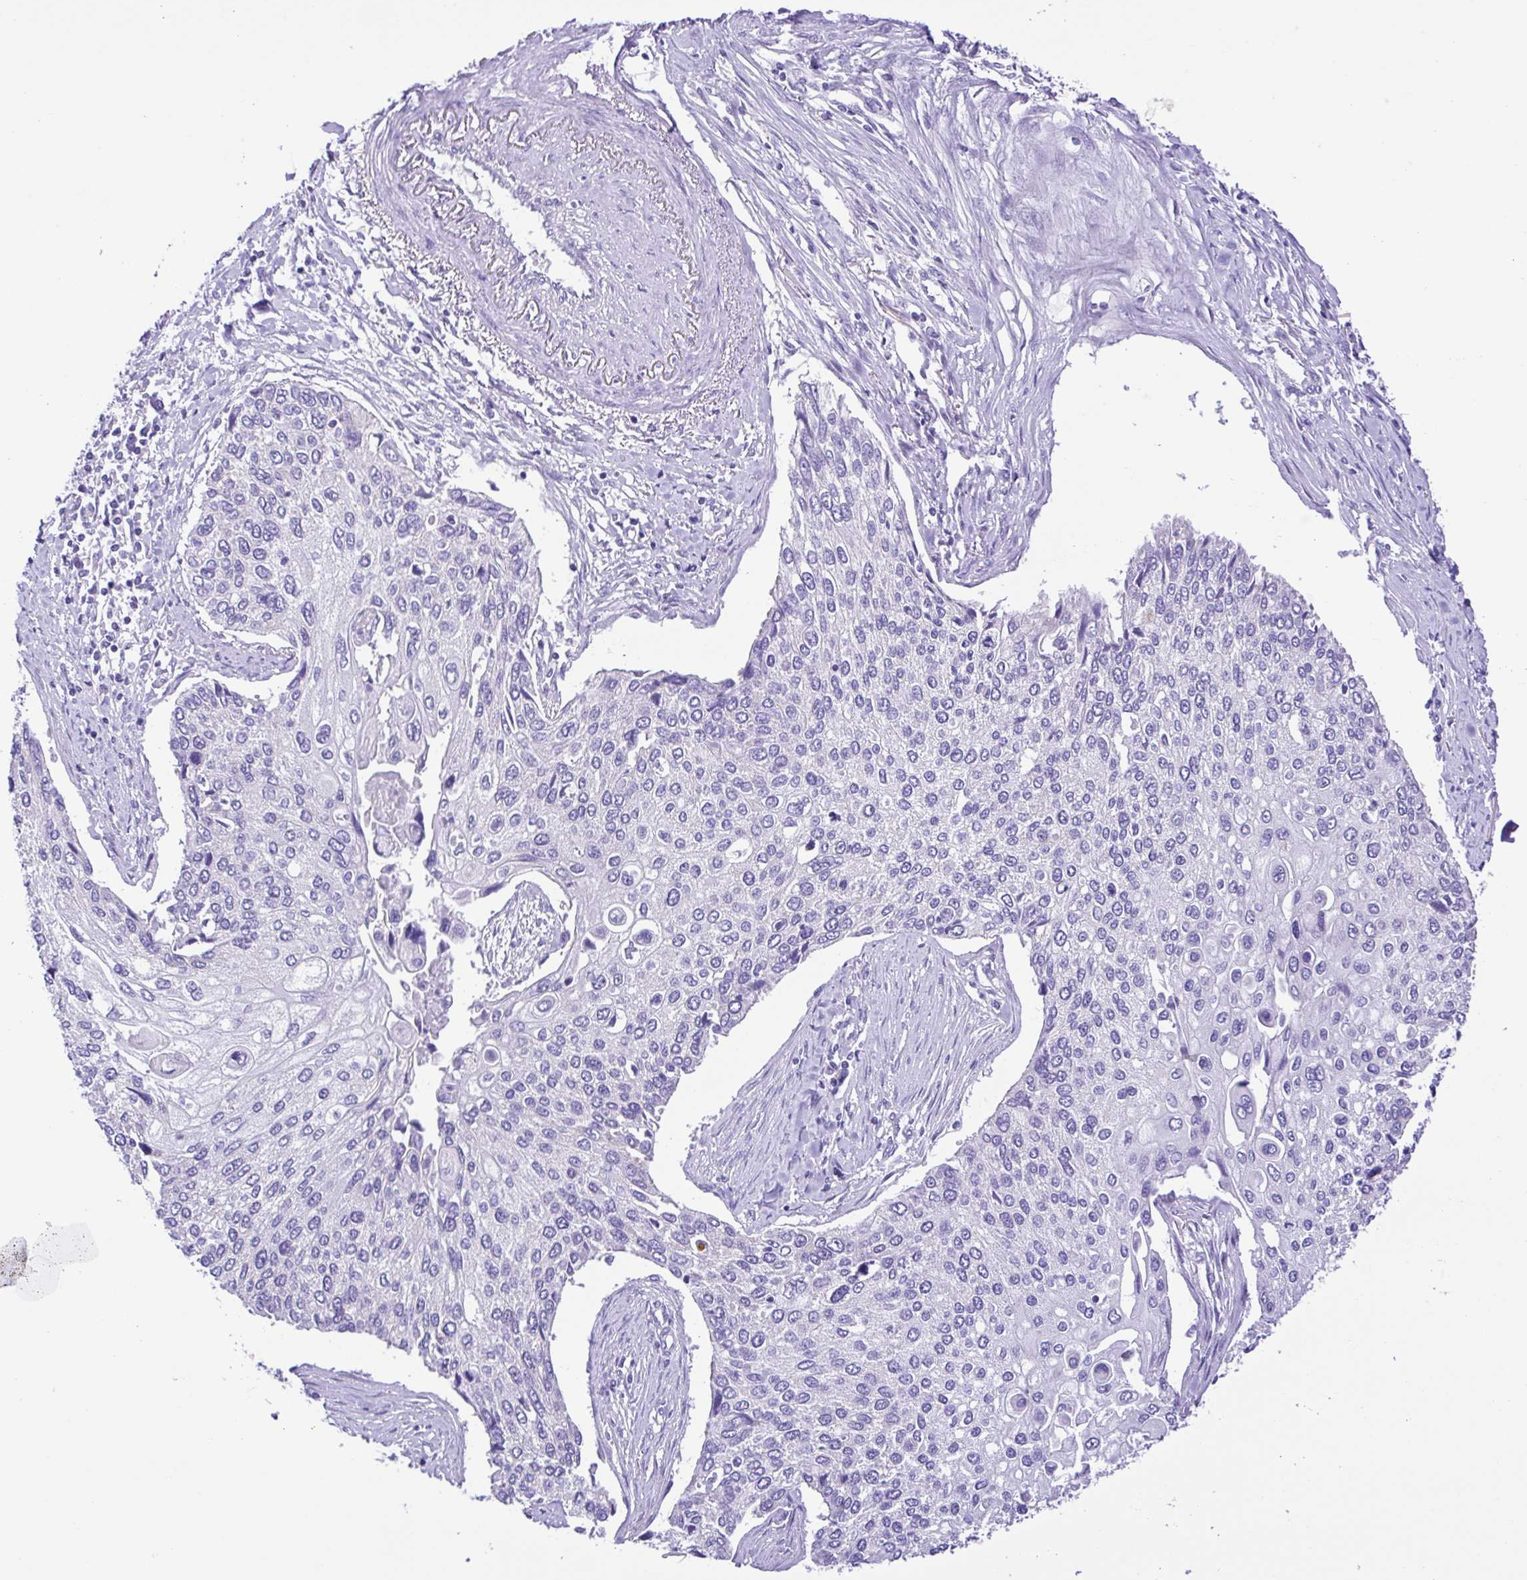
{"staining": {"intensity": "negative", "quantity": "none", "location": "none"}, "tissue": "lung cancer", "cell_type": "Tumor cells", "image_type": "cancer", "snomed": [{"axis": "morphology", "description": "Squamous cell carcinoma, NOS"}, {"axis": "morphology", "description": "Squamous cell carcinoma, metastatic, NOS"}, {"axis": "topography", "description": "Lung"}], "caption": "Immunohistochemistry (IHC) image of neoplastic tissue: human lung cancer (squamous cell carcinoma) stained with DAB demonstrates no significant protein expression in tumor cells.", "gene": "CD72", "patient": {"sex": "male", "age": 63}}